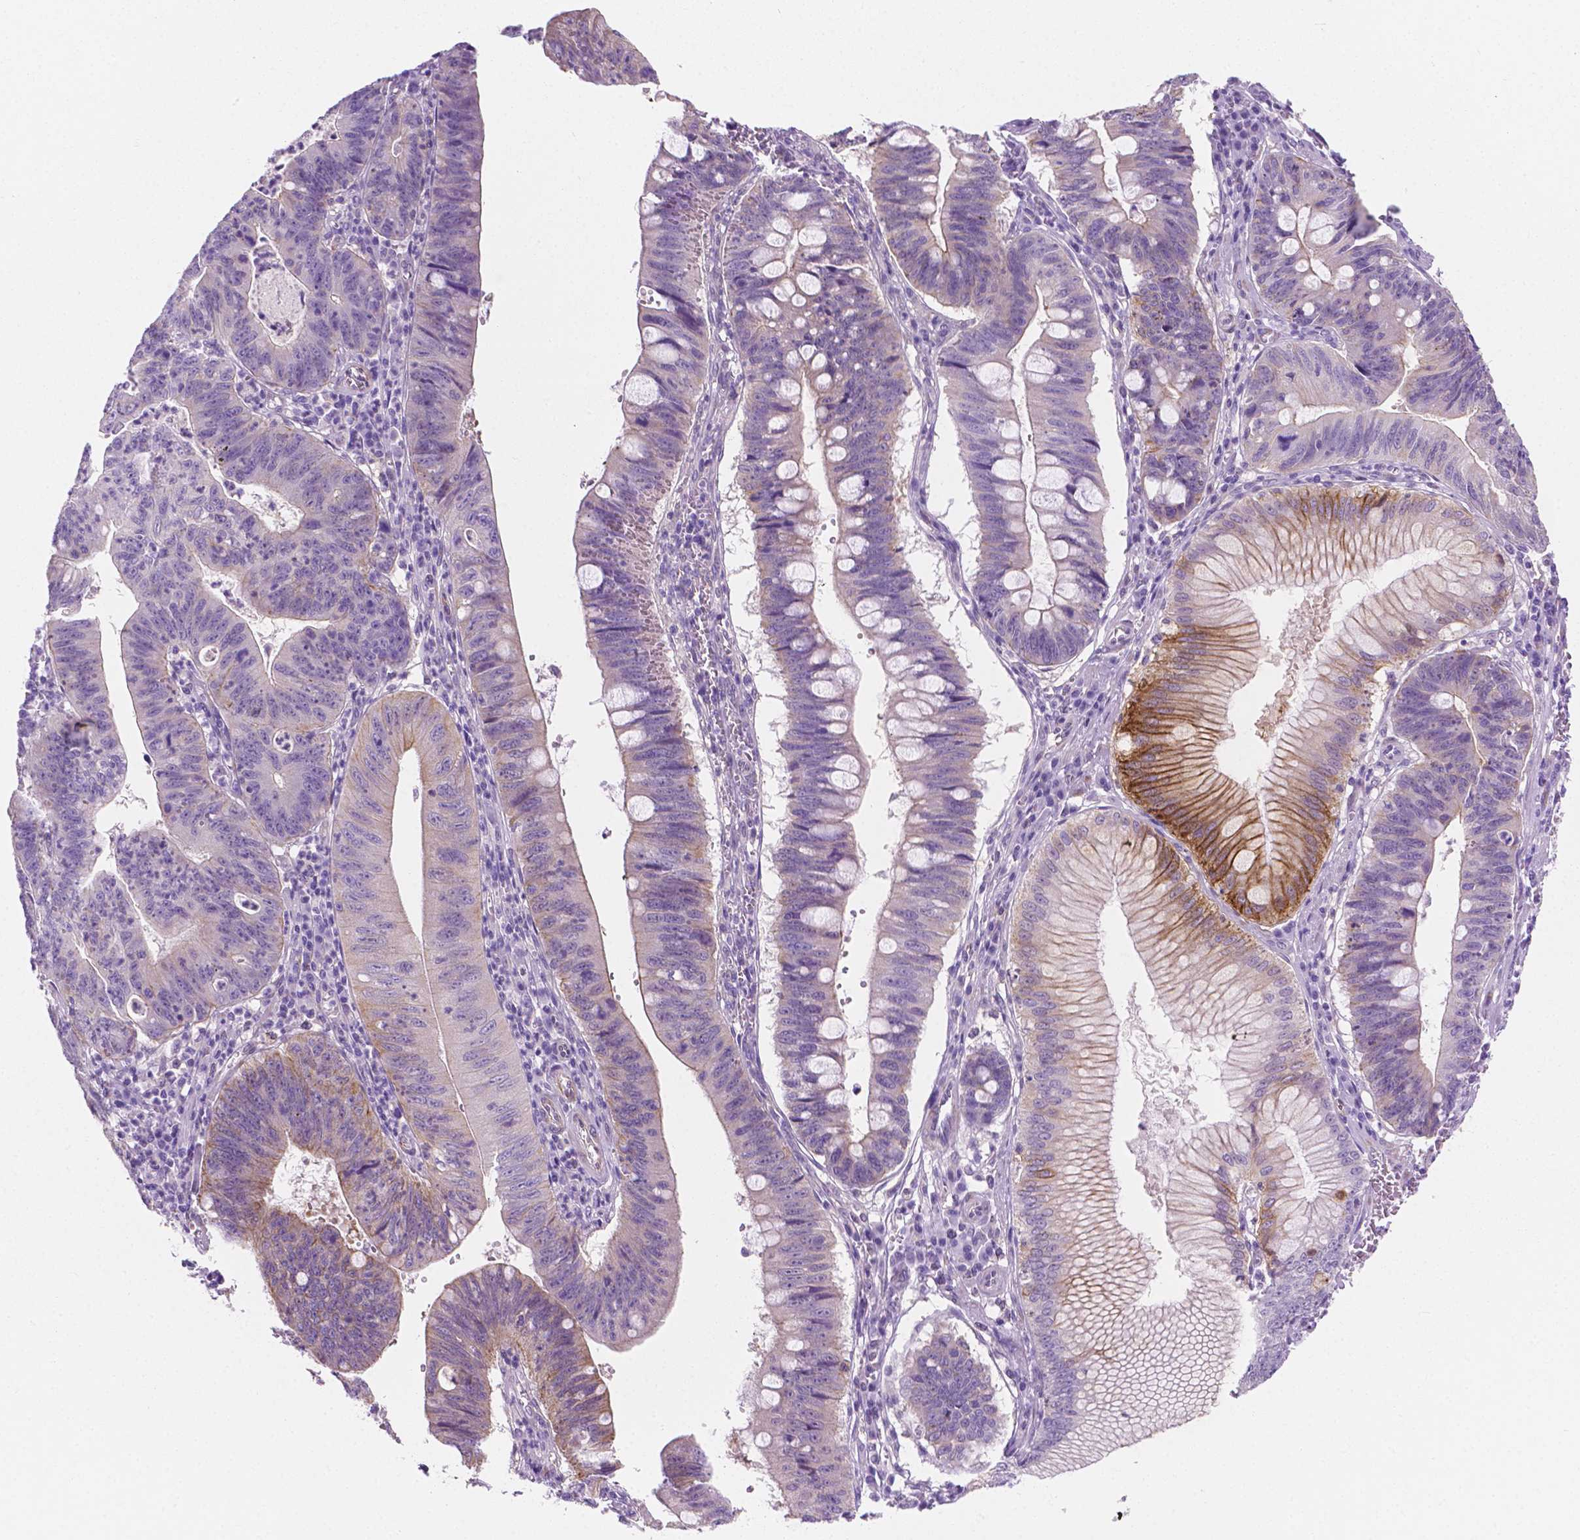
{"staining": {"intensity": "moderate", "quantity": "<25%", "location": "cytoplasmic/membranous"}, "tissue": "stomach cancer", "cell_type": "Tumor cells", "image_type": "cancer", "snomed": [{"axis": "morphology", "description": "Adenocarcinoma, NOS"}, {"axis": "topography", "description": "Stomach"}], "caption": "This histopathology image shows stomach adenocarcinoma stained with immunohistochemistry (IHC) to label a protein in brown. The cytoplasmic/membranous of tumor cells show moderate positivity for the protein. Nuclei are counter-stained blue.", "gene": "EPPK1", "patient": {"sex": "male", "age": 59}}